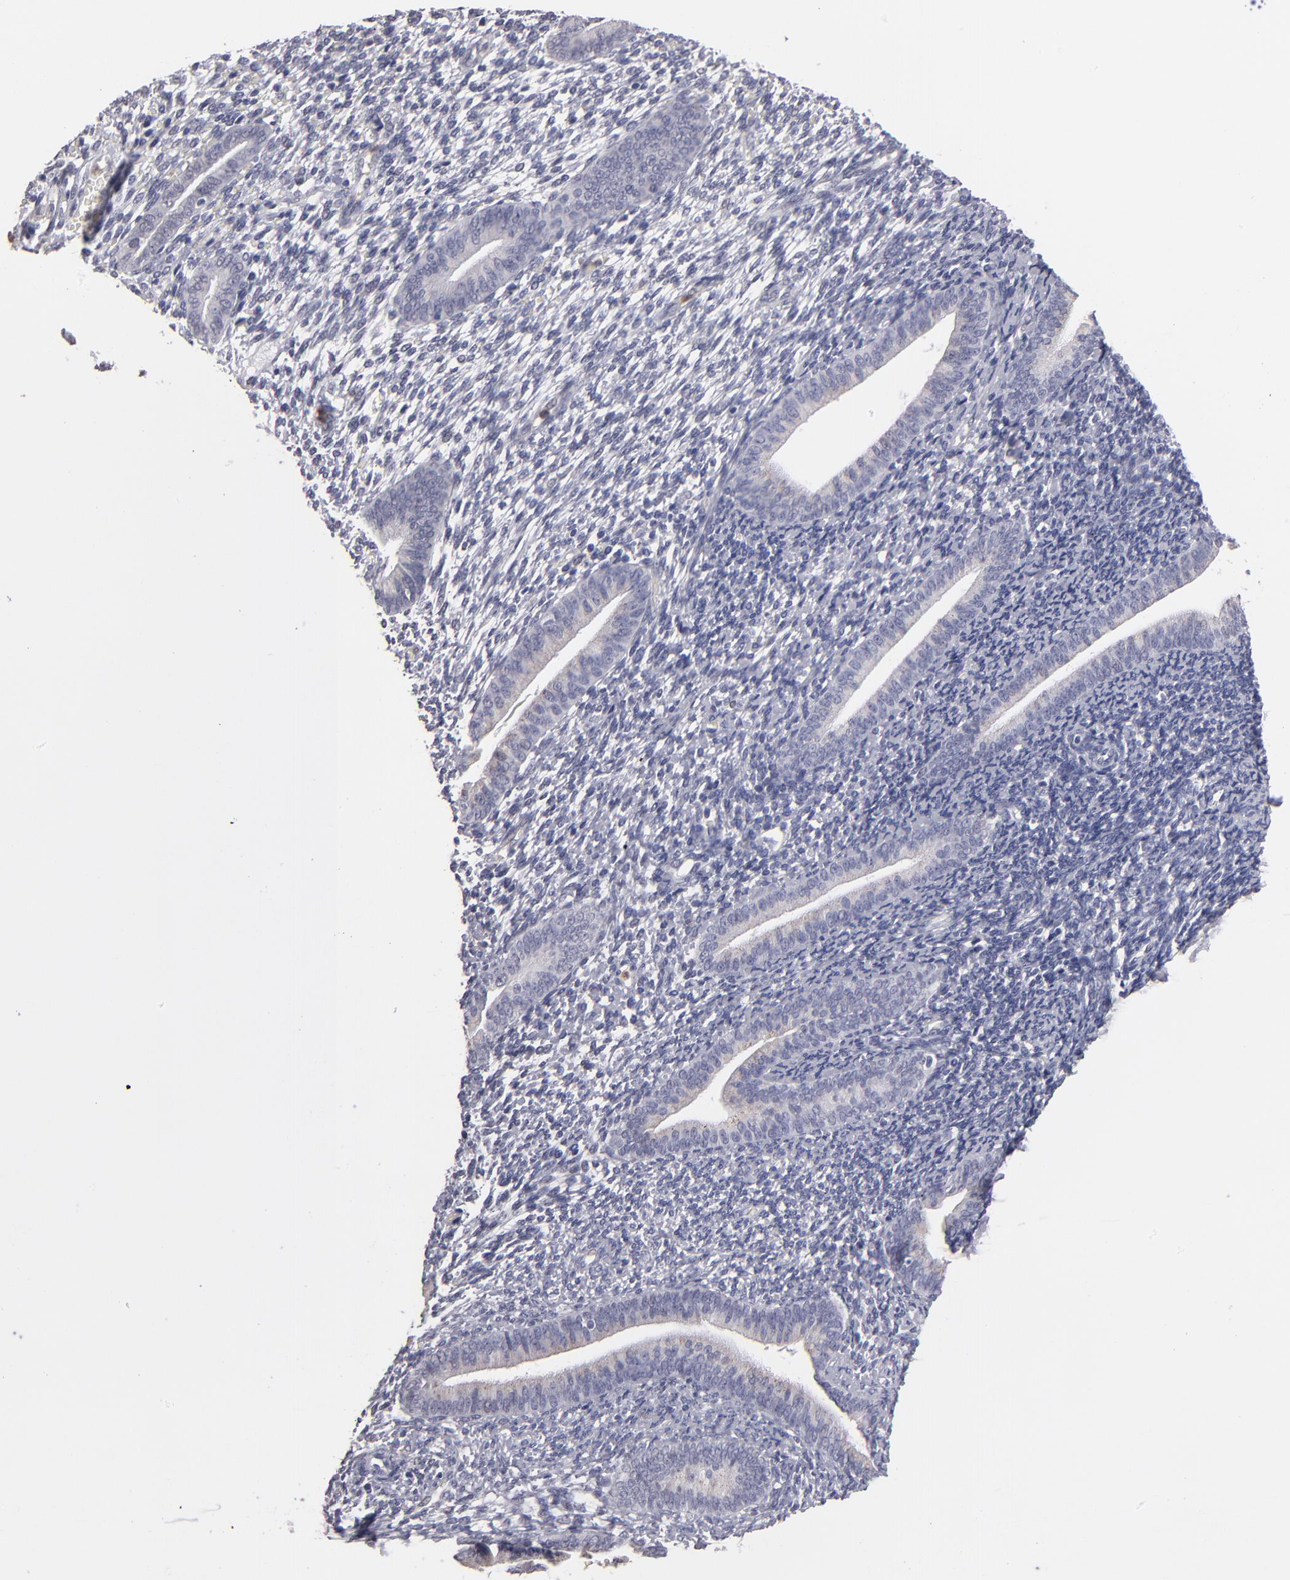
{"staining": {"intensity": "negative", "quantity": "none", "location": "none"}, "tissue": "endometrium", "cell_type": "Cells in endometrial stroma", "image_type": "normal", "snomed": [{"axis": "morphology", "description": "Normal tissue, NOS"}, {"axis": "topography", "description": "Smooth muscle"}, {"axis": "topography", "description": "Endometrium"}], "caption": "IHC photomicrograph of unremarkable endometrium stained for a protein (brown), which reveals no staining in cells in endometrial stroma. (DAB (3,3'-diaminobenzidine) immunohistochemistry, high magnification).", "gene": "MGAM", "patient": {"sex": "female", "age": 57}}